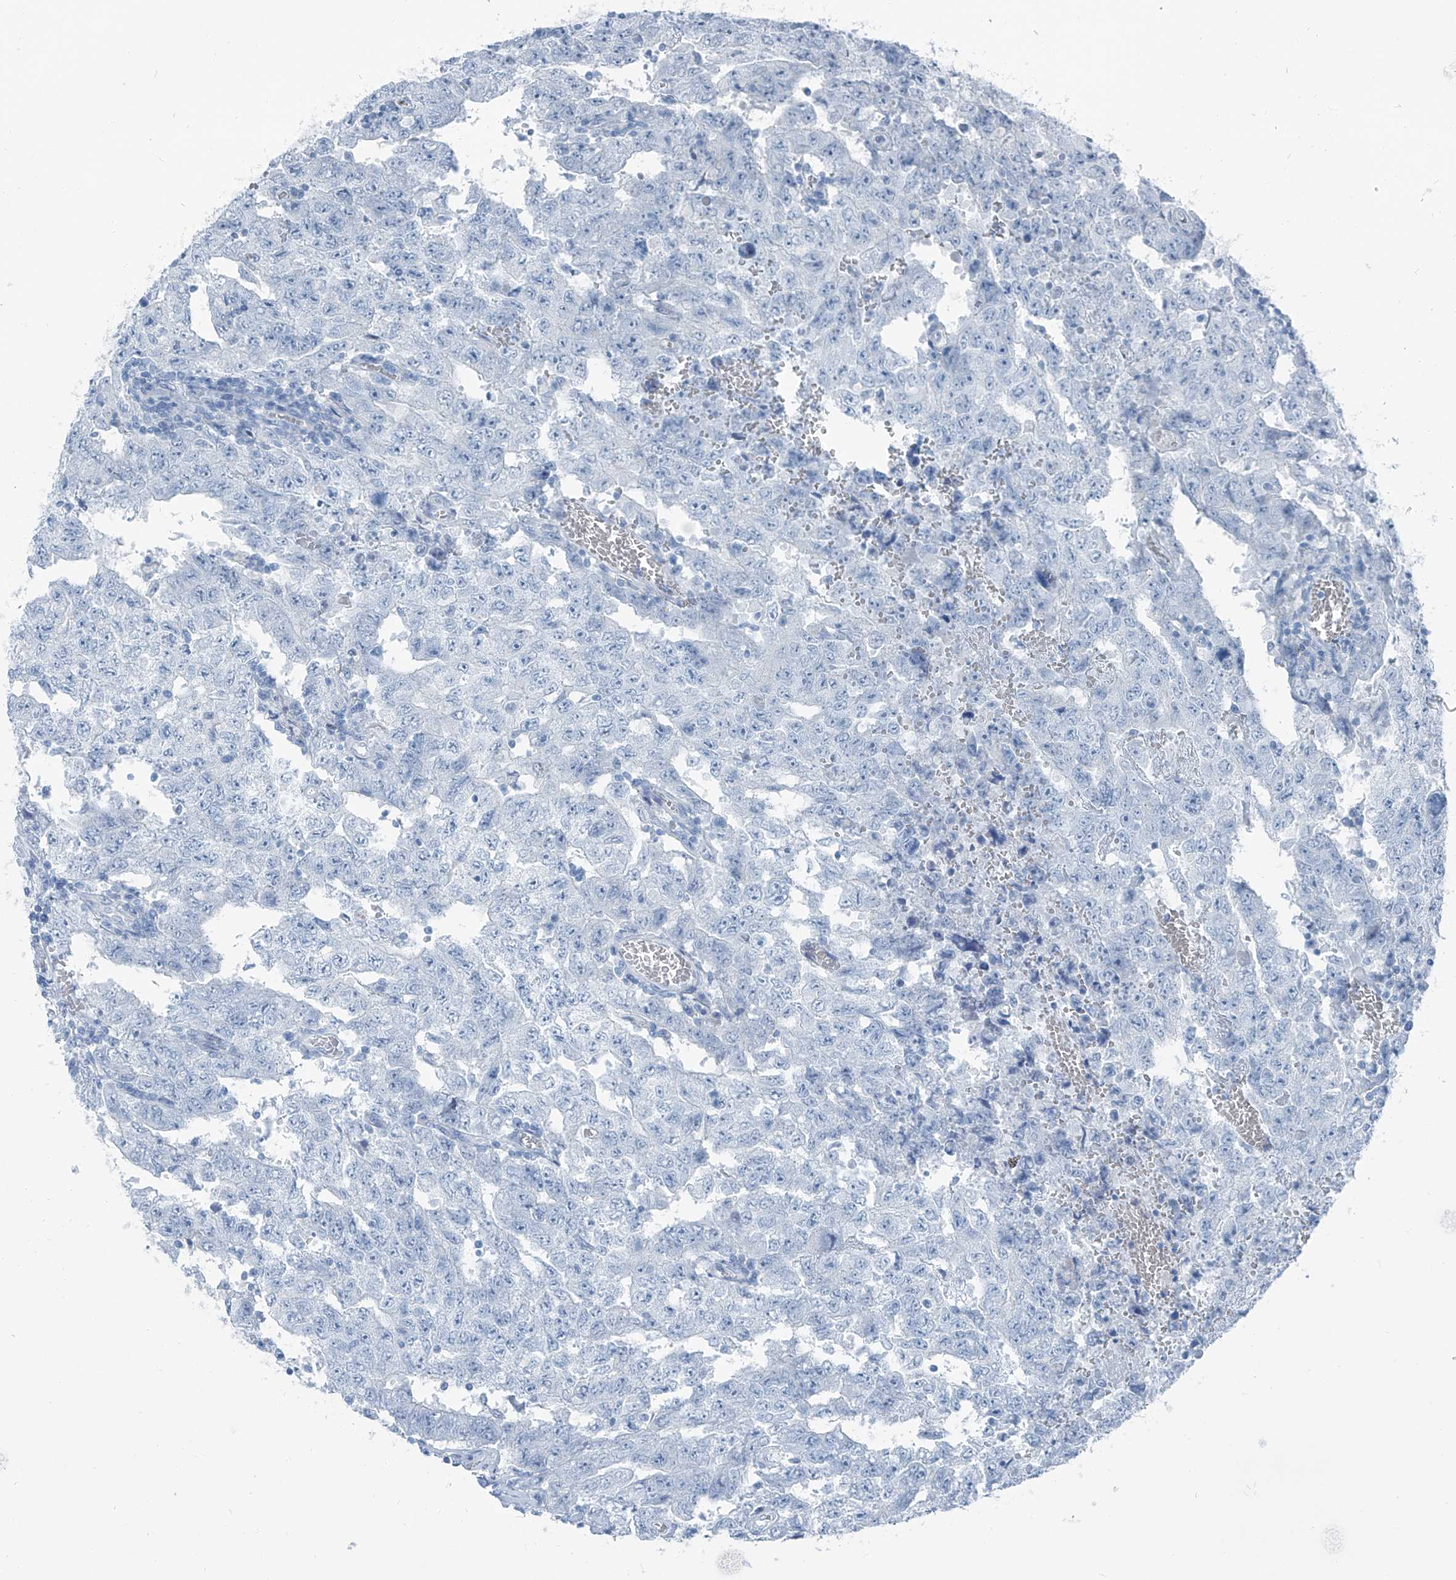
{"staining": {"intensity": "negative", "quantity": "none", "location": "none"}, "tissue": "testis cancer", "cell_type": "Tumor cells", "image_type": "cancer", "snomed": [{"axis": "morphology", "description": "Carcinoma, Embryonal, NOS"}, {"axis": "topography", "description": "Testis"}], "caption": "Micrograph shows no protein positivity in tumor cells of testis cancer tissue.", "gene": "RGN", "patient": {"sex": "male", "age": 26}}